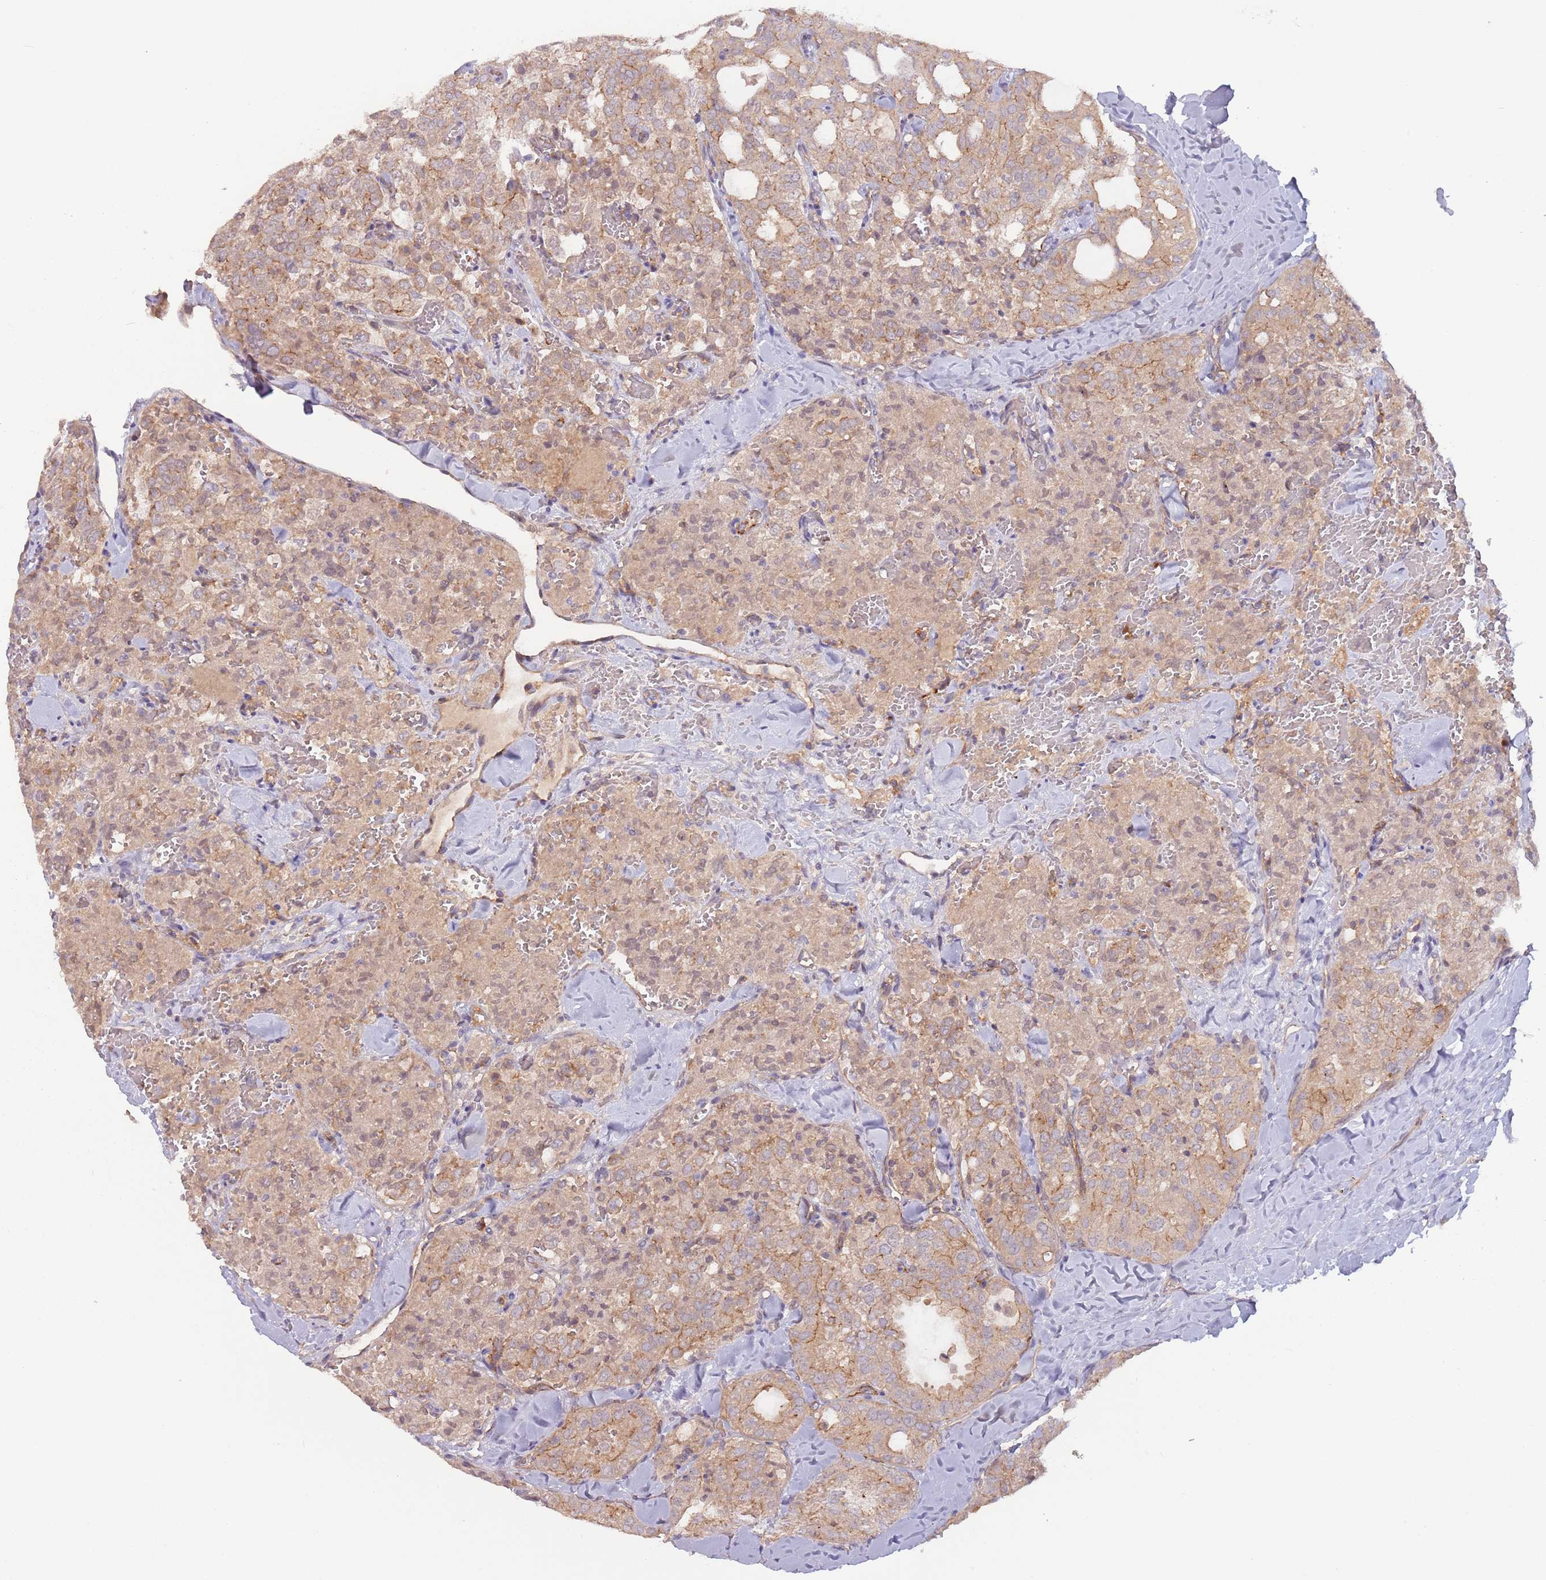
{"staining": {"intensity": "moderate", "quantity": ">75%", "location": "cytoplasmic/membranous"}, "tissue": "thyroid cancer", "cell_type": "Tumor cells", "image_type": "cancer", "snomed": [{"axis": "morphology", "description": "Follicular adenoma carcinoma, NOS"}, {"axis": "topography", "description": "Thyroid gland"}], "caption": "A brown stain shows moderate cytoplasmic/membranous staining of a protein in follicular adenoma carcinoma (thyroid) tumor cells. (Brightfield microscopy of DAB IHC at high magnification).", "gene": "SAV1", "patient": {"sex": "male", "age": 75}}